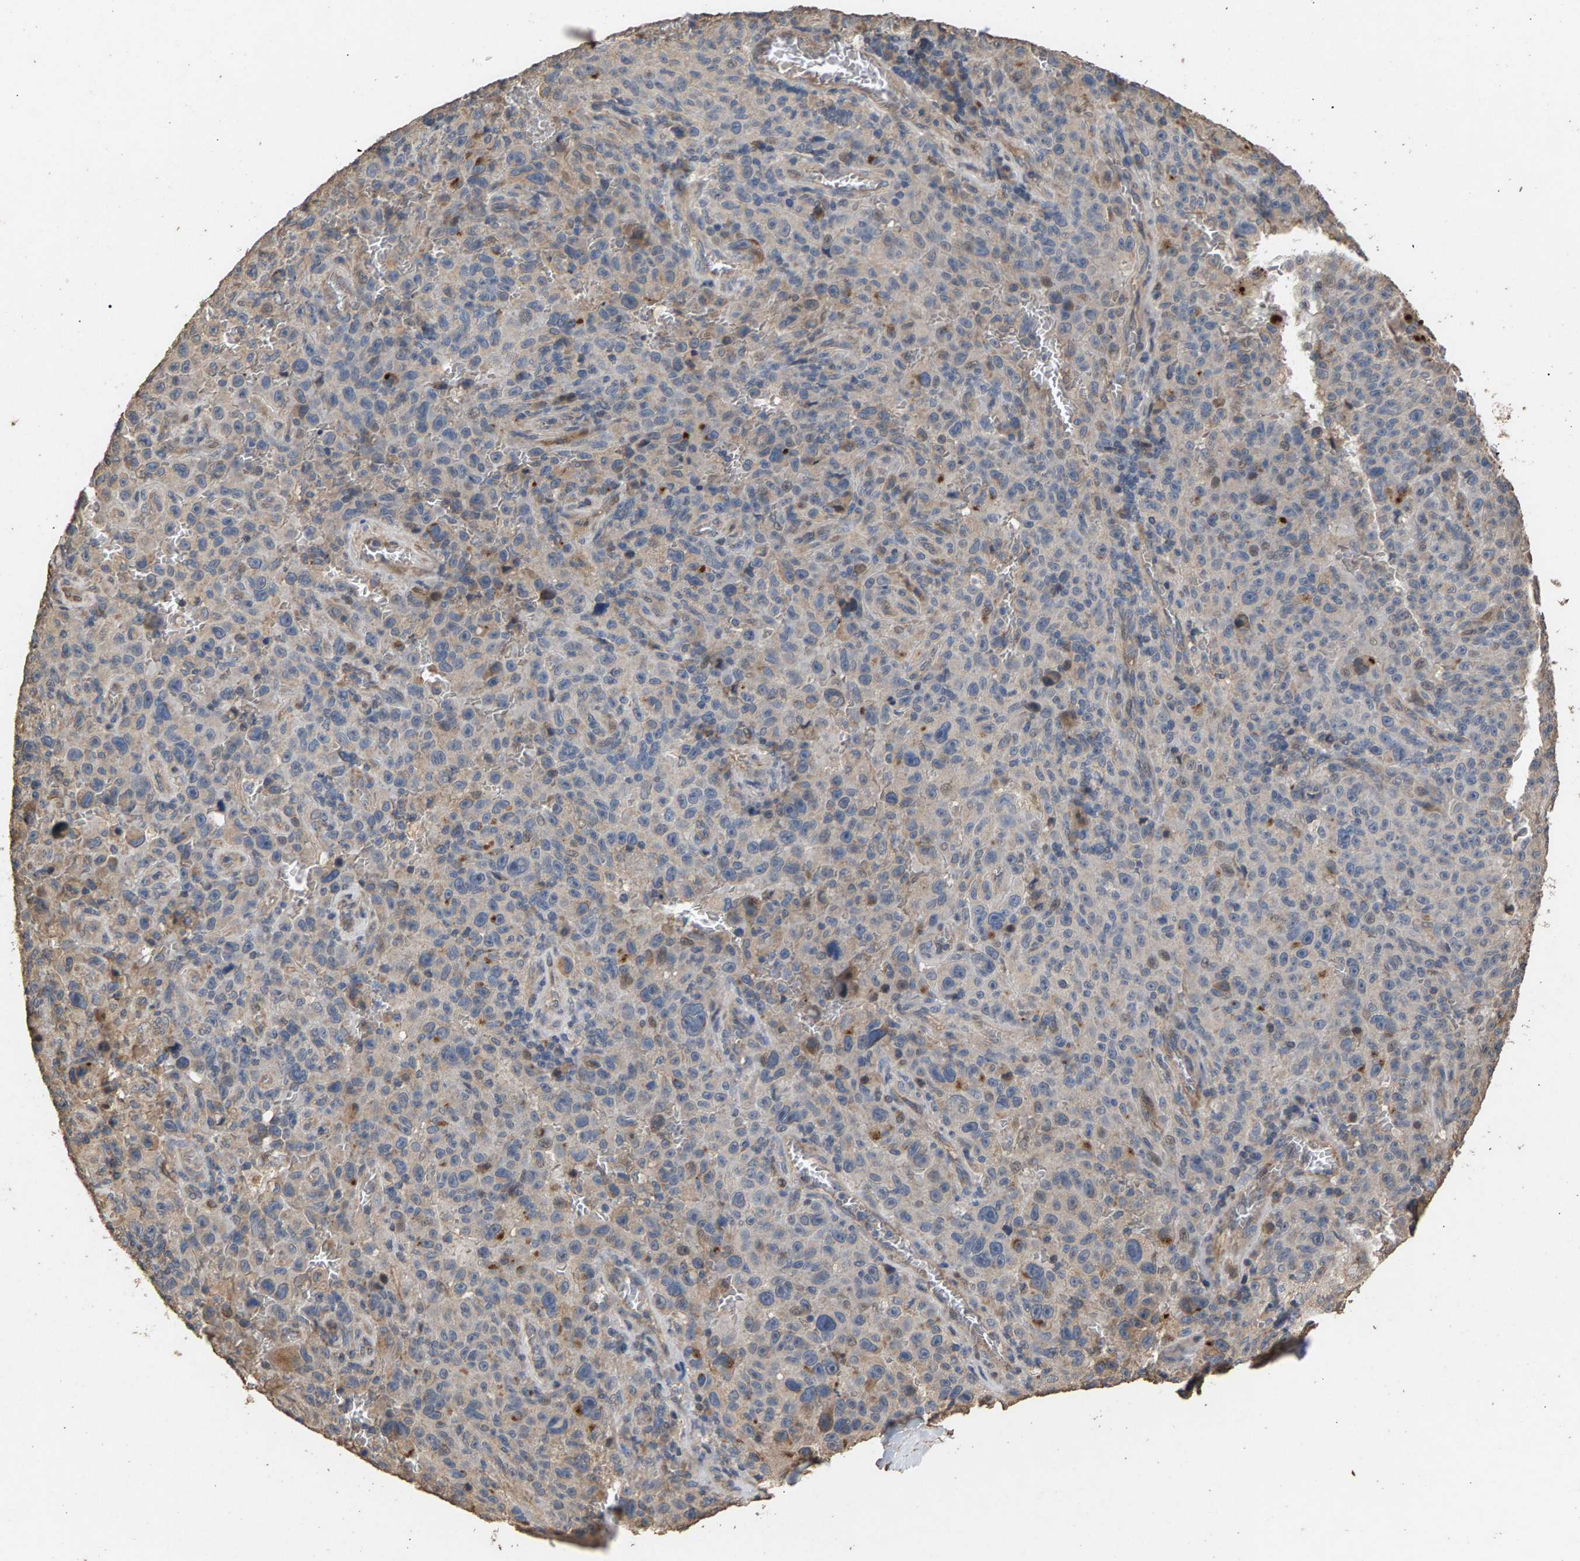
{"staining": {"intensity": "negative", "quantity": "none", "location": "none"}, "tissue": "melanoma", "cell_type": "Tumor cells", "image_type": "cancer", "snomed": [{"axis": "morphology", "description": "Malignant melanoma, NOS"}, {"axis": "topography", "description": "Skin"}], "caption": "Malignant melanoma was stained to show a protein in brown. There is no significant positivity in tumor cells.", "gene": "HTRA3", "patient": {"sex": "female", "age": 82}}